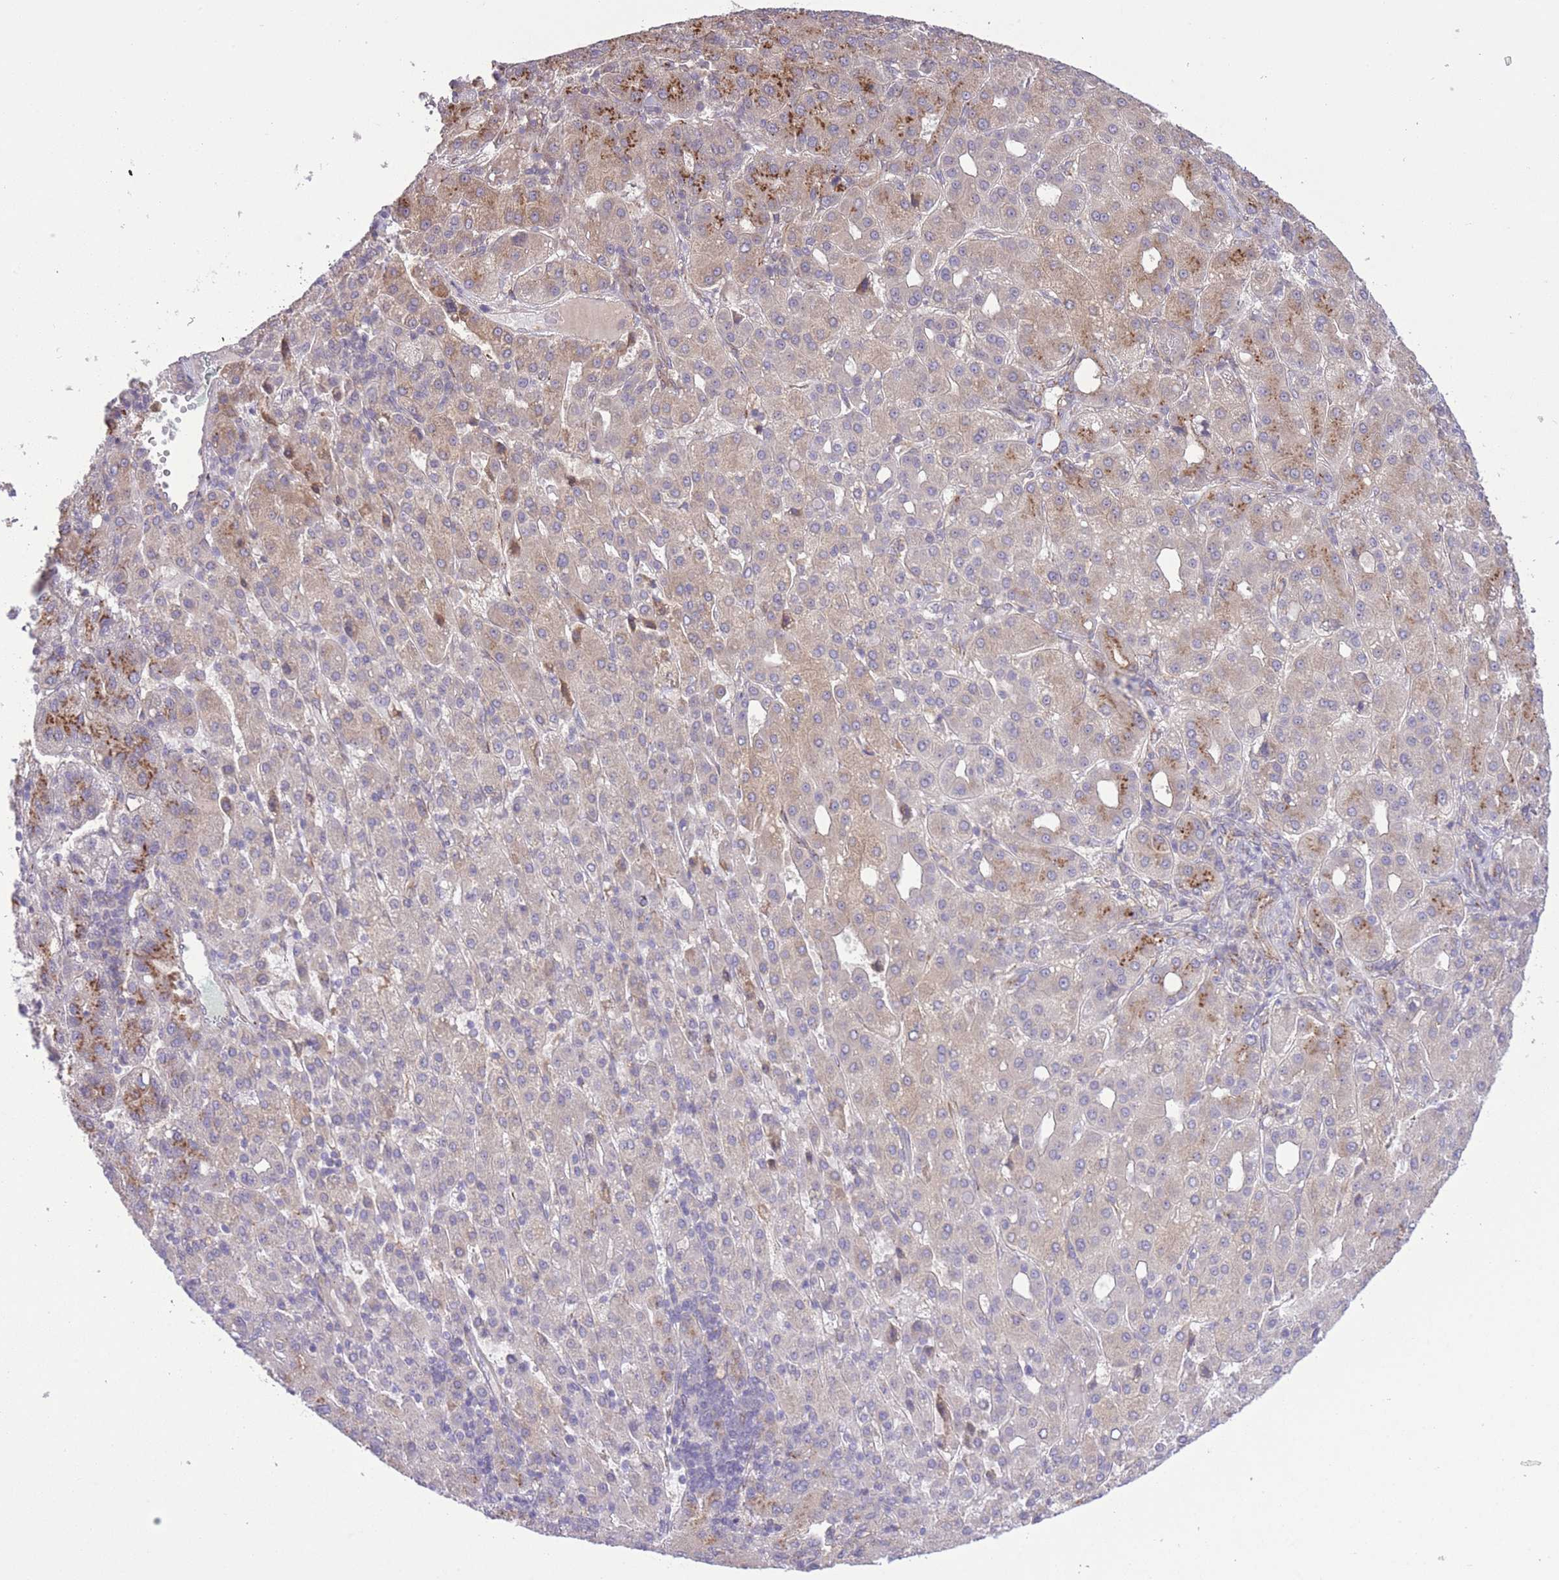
{"staining": {"intensity": "moderate", "quantity": "25%-75%", "location": "cytoplasmic/membranous"}, "tissue": "liver cancer", "cell_type": "Tumor cells", "image_type": "cancer", "snomed": [{"axis": "morphology", "description": "Carcinoma, Hepatocellular, NOS"}, {"axis": "topography", "description": "Liver"}], "caption": "Moderate cytoplasmic/membranous expression for a protein is identified in about 25%-75% of tumor cells of hepatocellular carcinoma (liver) using IHC.", "gene": "ZBED5", "patient": {"sex": "male", "age": 65}}